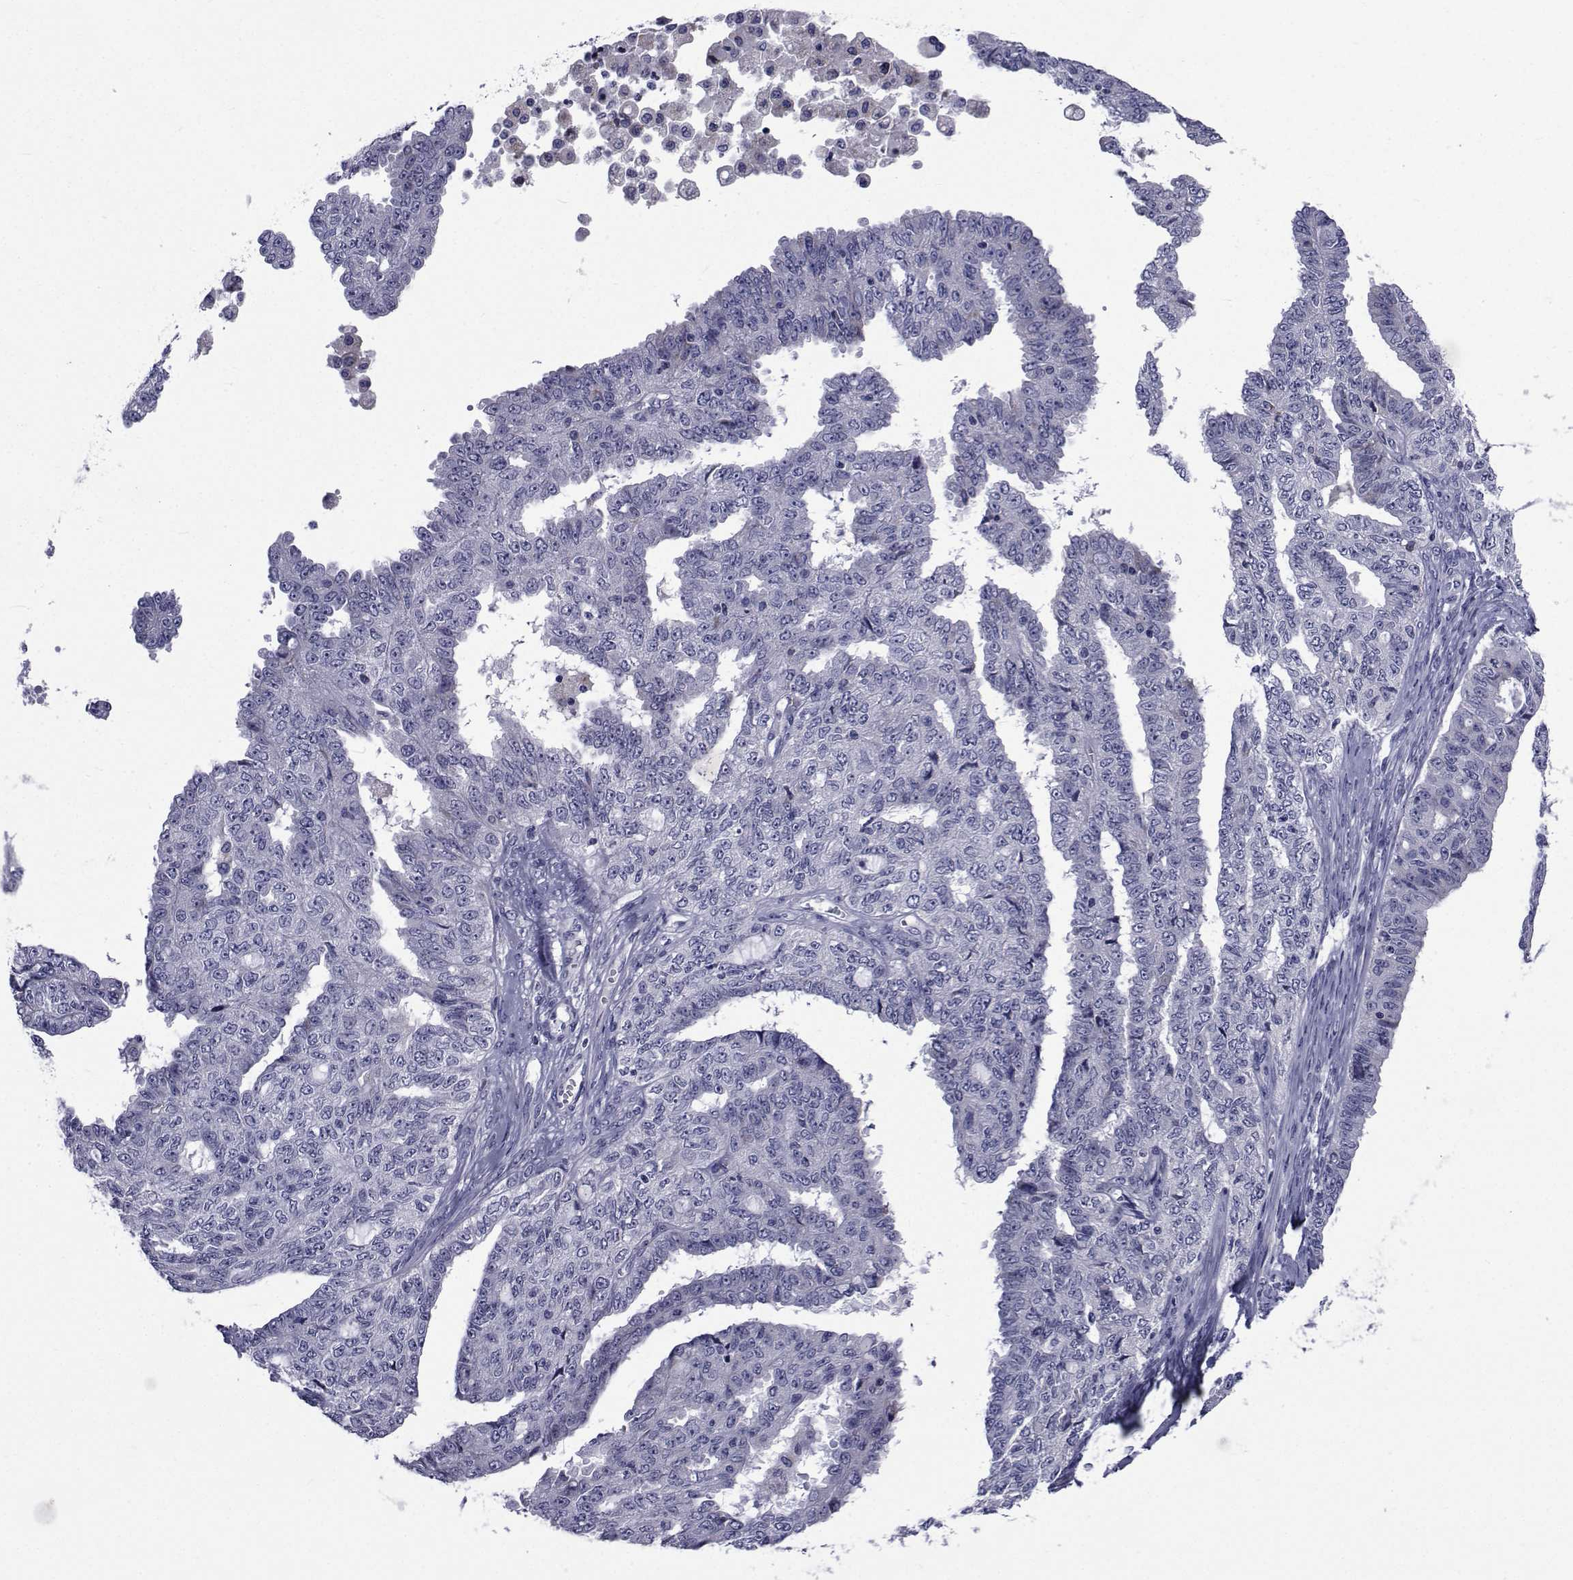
{"staining": {"intensity": "negative", "quantity": "none", "location": "none"}, "tissue": "ovarian cancer", "cell_type": "Tumor cells", "image_type": "cancer", "snomed": [{"axis": "morphology", "description": "Cystadenocarcinoma, serous, NOS"}, {"axis": "topography", "description": "Ovary"}], "caption": "Immunohistochemistry photomicrograph of neoplastic tissue: human ovarian serous cystadenocarcinoma stained with DAB shows no significant protein staining in tumor cells.", "gene": "ROPN1", "patient": {"sex": "female", "age": 71}}